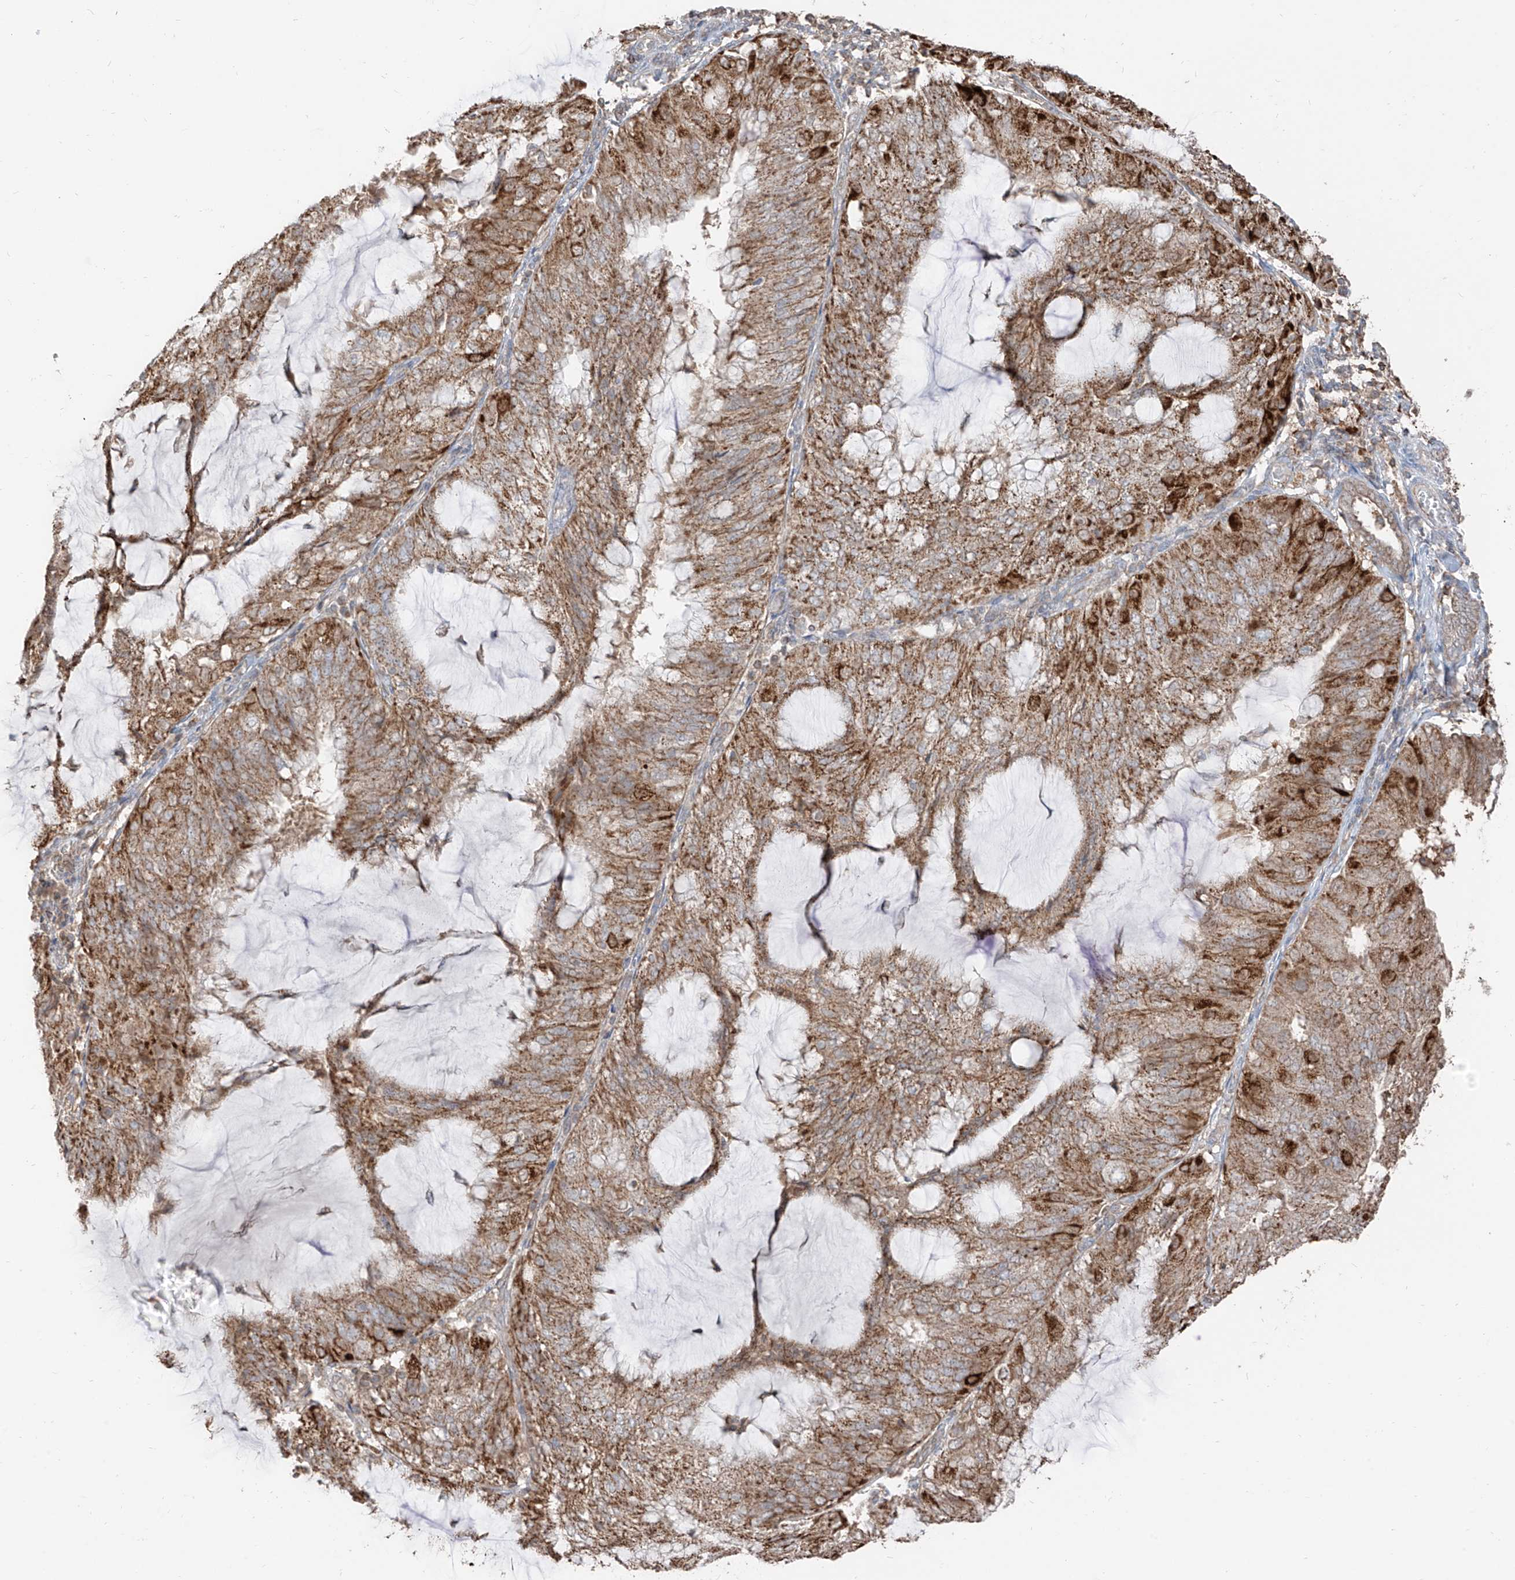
{"staining": {"intensity": "moderate", "quantity": ">75%", "location": "cytoplasmic/membranous"}, "tissue": "endometrial cancer", "cell_type": "Tumor cells", "image_type": "cancer", "snomed": [{"axis": "morphology", "description": "Adenocarcinoma, NOS"}, {"axis": "topography", "description": "Endometrium"}], "caption": "Immunohistochemistry photomicrograph of endometrial cancer stained for a protein (brown), which demonstrates medium levels of moderate cytoplasmic/membranous staining in about >75% of tumor cells.", "gene": "ETHE1", "patient": {"sex": "female", "age": 81}}